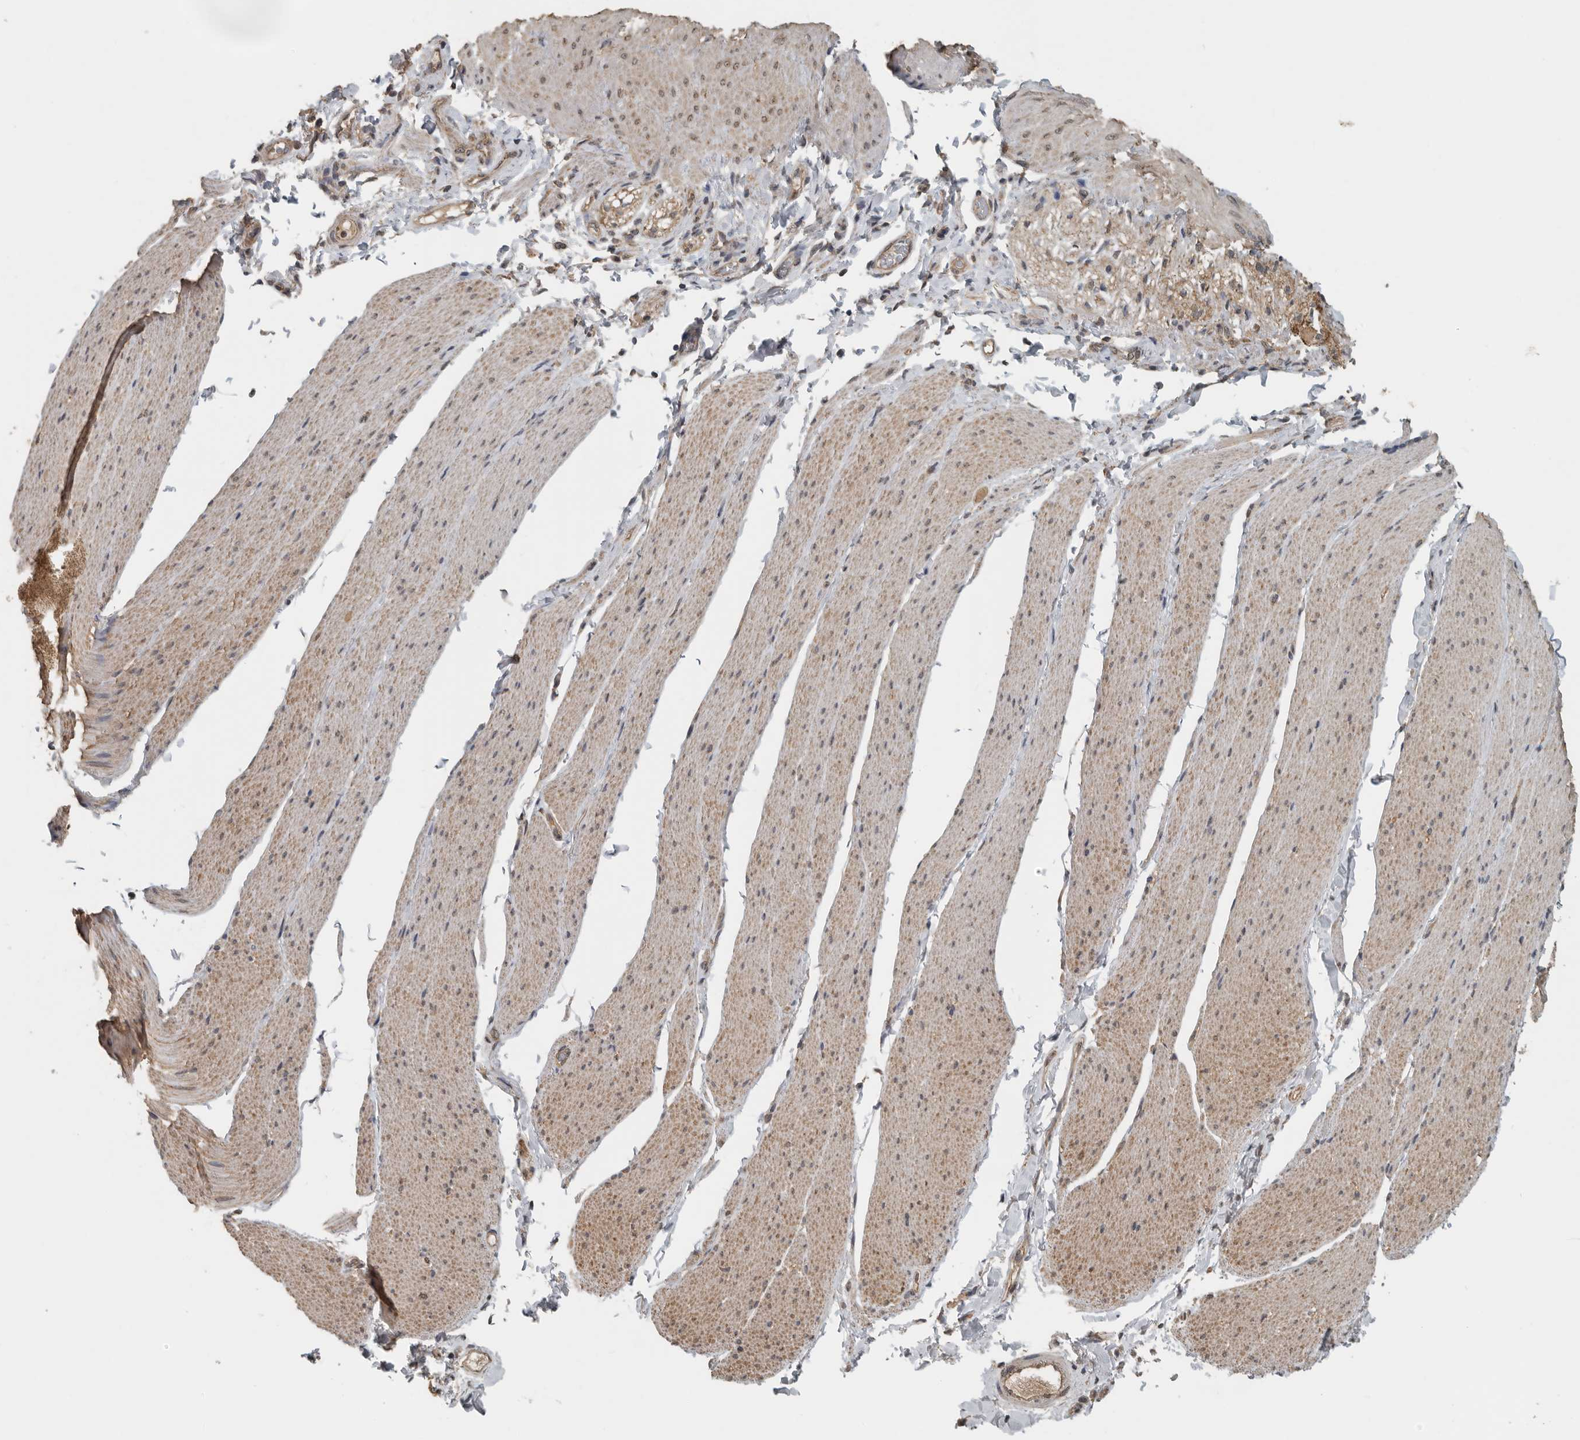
{"staining": {"intensity": "weak", "quantity": ">75%", "location": "cytoplasmic/membranous"}, "tissue": "smooth muscle", "cell_type": "Smooth muscle cells", "image_type": "normal", "snomed": [{"axis": "morphology", "description": "Normal tissue, NOS"}, {"axis": "topography", "description": "Smooth muscle"}, {"axis": "topography", "description": "Small intestine"}], "caption": "This is an image of IHC staining of normal smooth muscle, which shows weak positivity in the cytoplasmic/membranous of smooth muscle cells.", "gene": "AFAP1", "patient": {"sex": "female", "age": 84}}